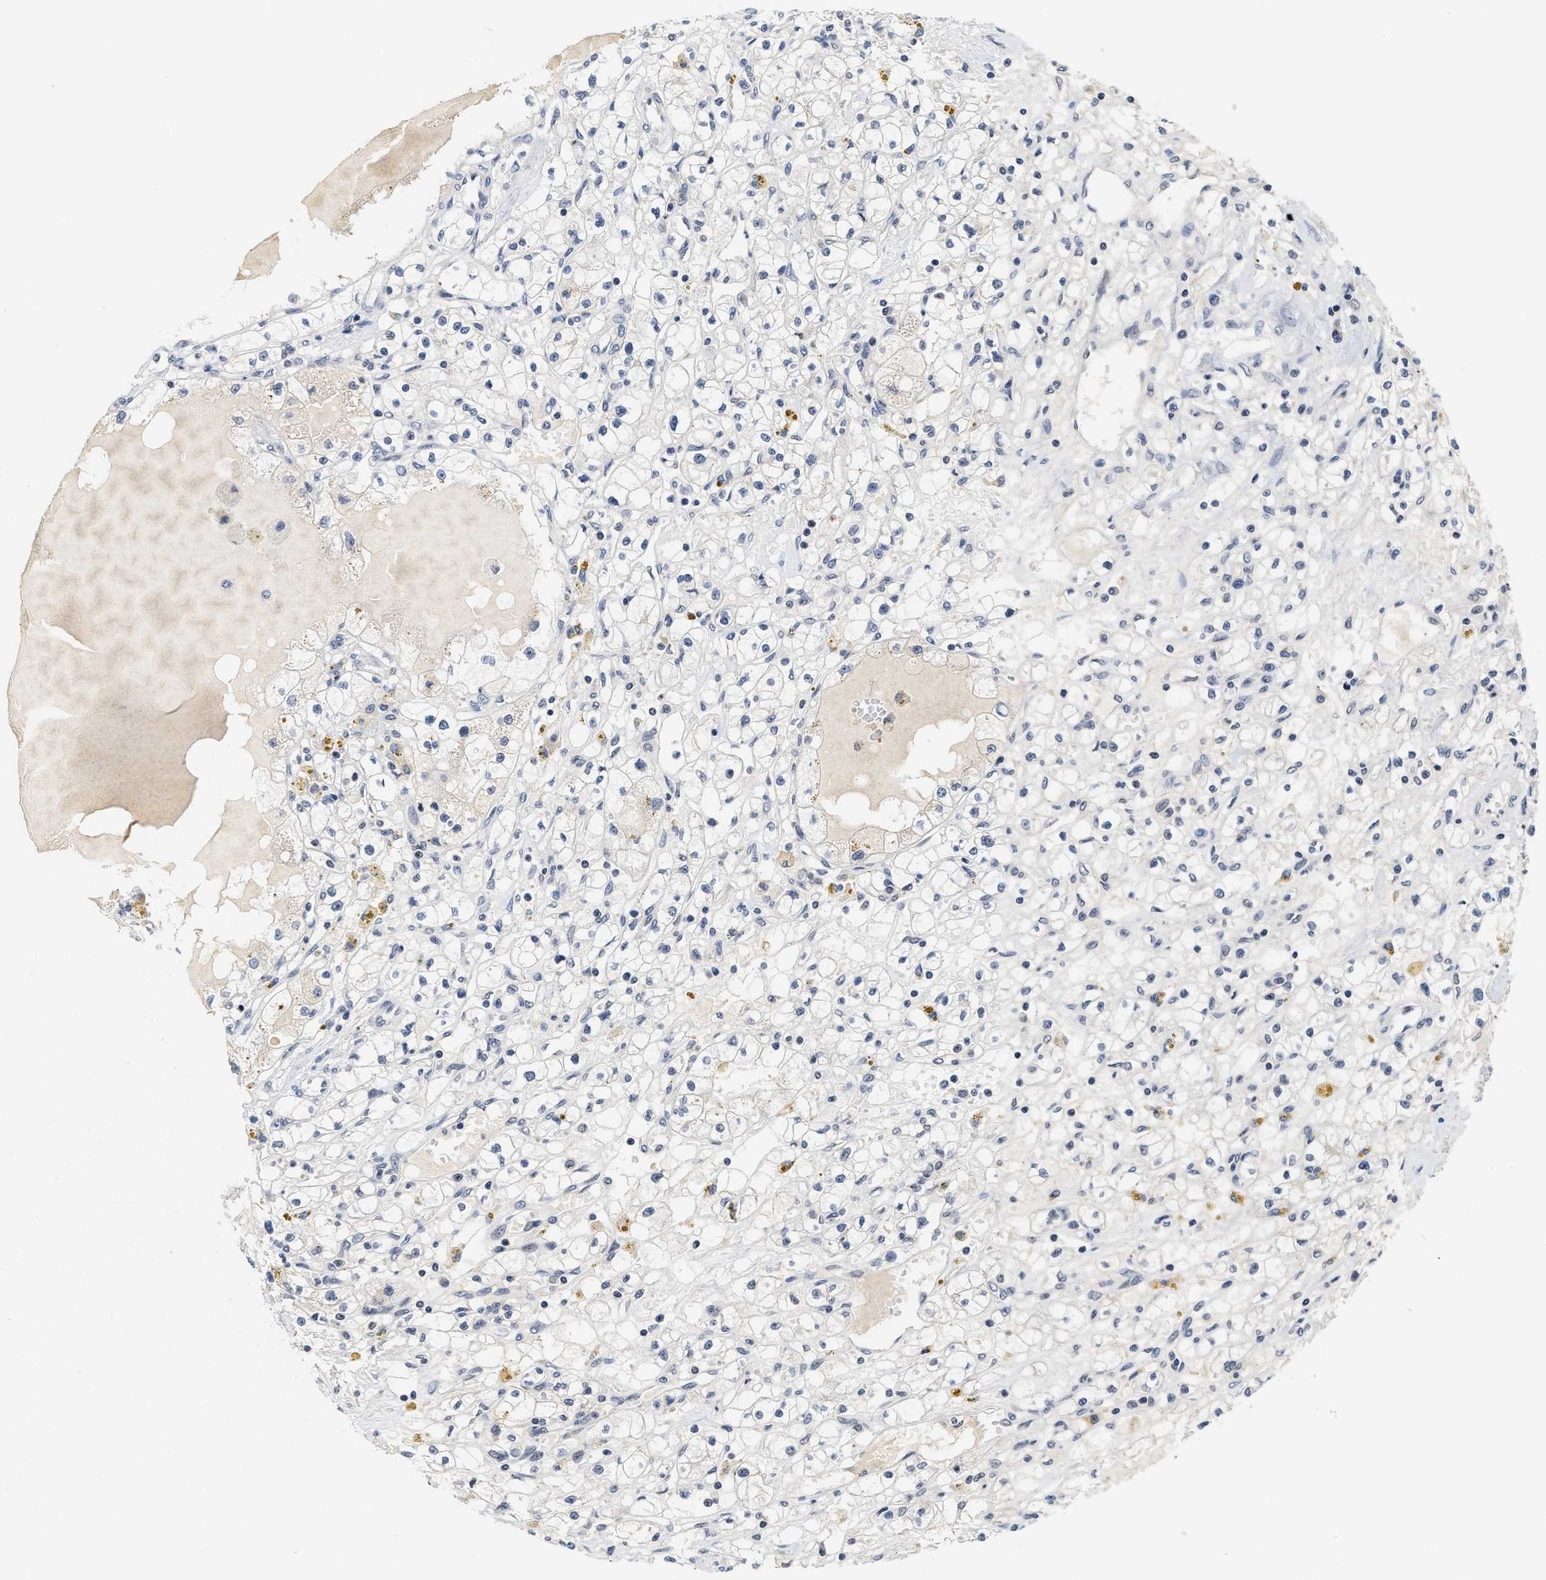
{"staining": {"intensity": "negative", "quantity": "none", "location": "none"}, "tissue": "renal cancer", "cell_type": "Tumor cells", "image_type": "cancer", "snomed": [{"axis": "morphology", "description": "Adenocarcinoma, NOS"}, {"axis": "topography", "description": "Kidney"}], "caption": "Protein analysis of adenocarcinoma (renal) exhibits no significant expression in tumor cells.", "gene": "INIP", "patient": {"sex": "male", "age": 56}}